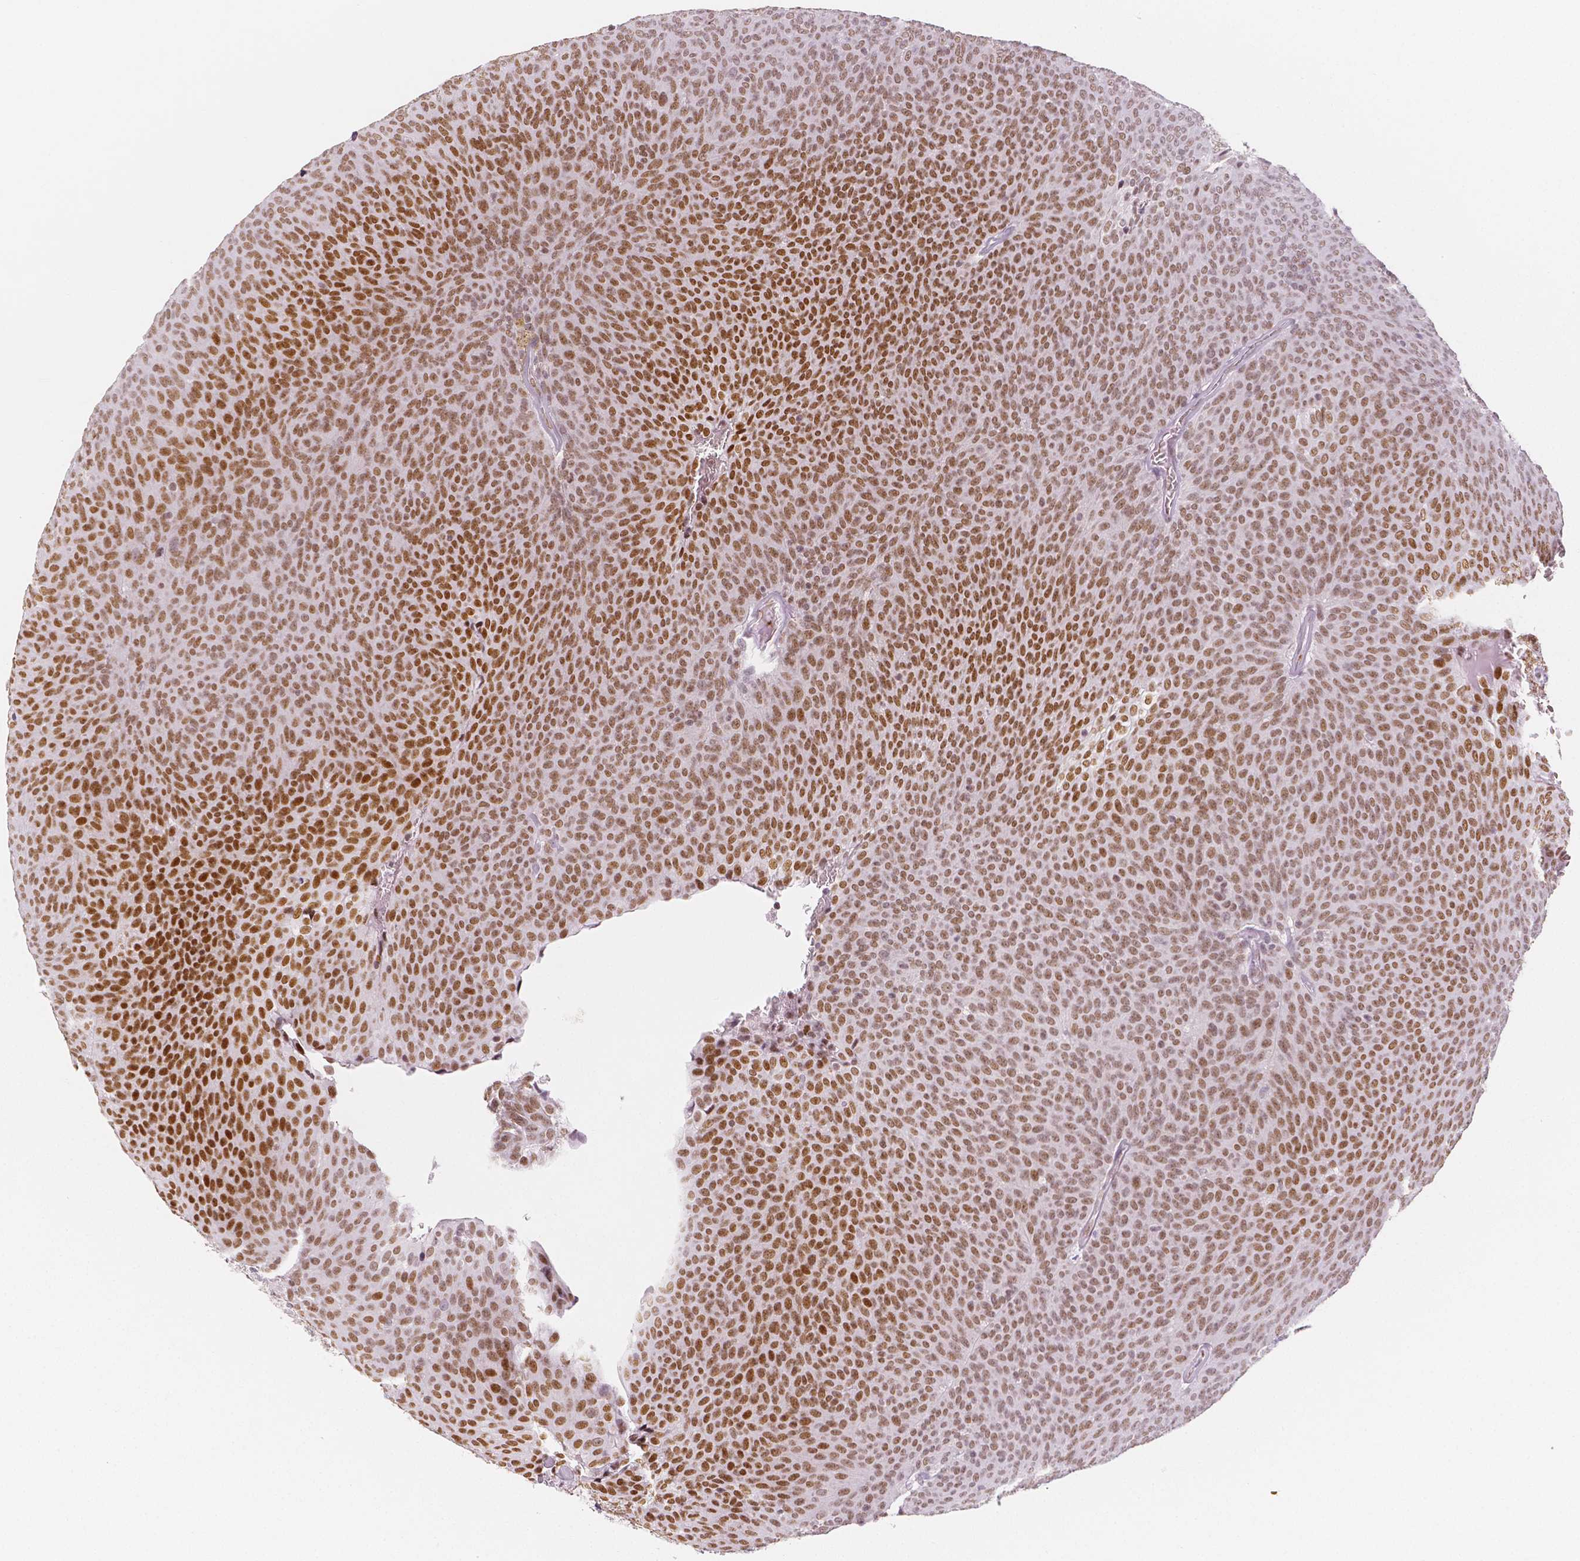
{"staining": {"intensity": "moderate", "quantity": "25%-75%", "location": "nuclear"}, "tissue": "urothelial cancer", "cell_type": "Tumor cells", "image_type": "cancer", "snomed": [{"axis": "morphology", "description": "Urothelial carcinoma, Low grade"}, {"axis": "topography", "description": "Urinary bladder"}], "caption": "Immunohistochemistry (IHC) micrograph of neoplastic tissue: urothelial carcinoma (low-grade) stained using IHC exhibits medium levels of moderate protein expression localized specifically in the nuclear of tumor cells, appearing as a nuclear brown color.", "gene": "KDM5B", "patient": {"sex": "male", "age": 77}}